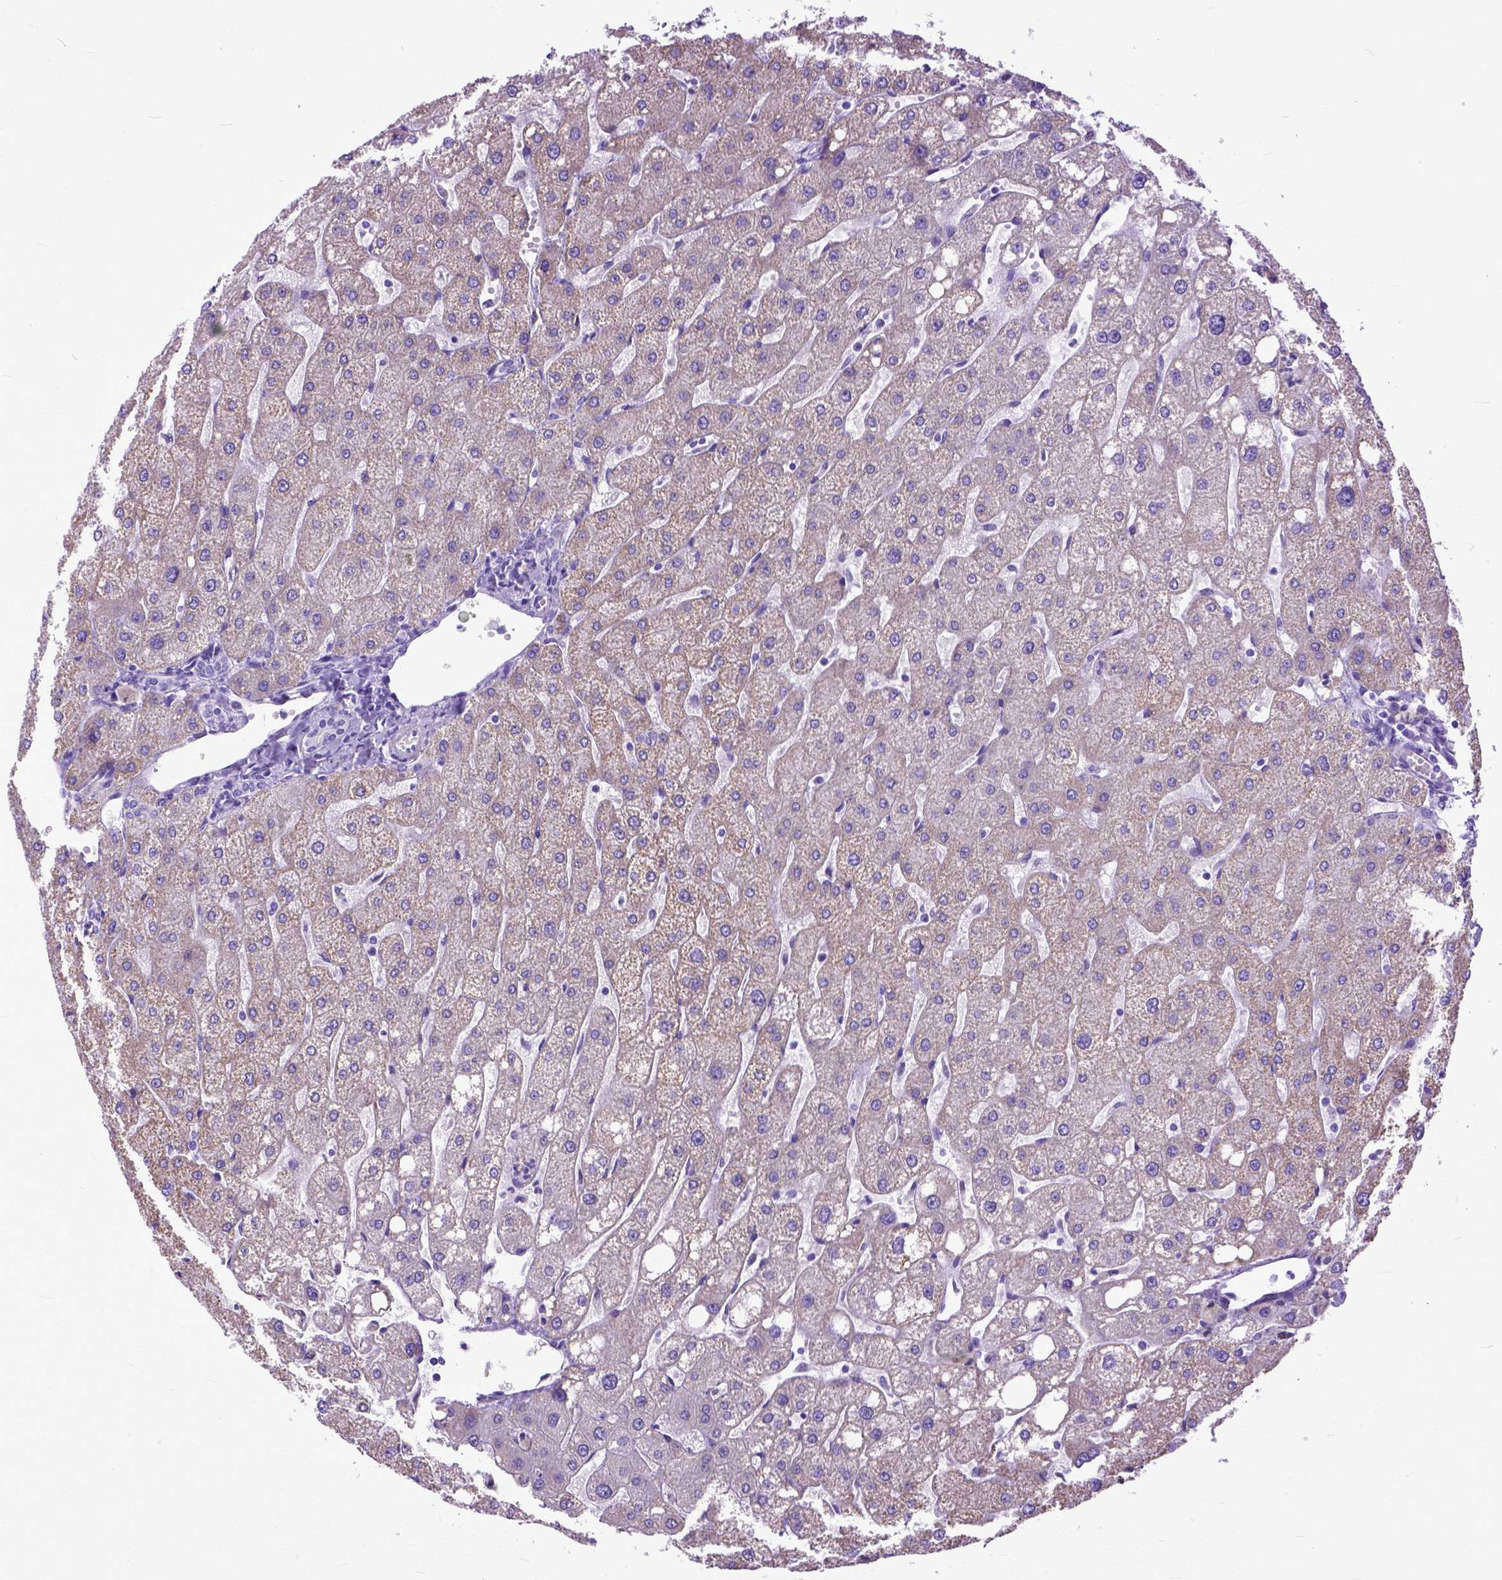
{"staining": {"intensity": "negative", "quantity": "none", "location": "none"}, "tissue": "liver", "cell_type": "Cholangiocytes", "image_type": "normal", "snomed": [{"axis": "morphology", "description": "Normal tissue, NOS"}, {"axis": "topography", "description": "Liver"}], "caption": "Liver was stained to show a protein in brown. There is no significant expression in cholangiocytes.", "gene": "CRB1", "patient": {"sex": "male", "age": 67}}